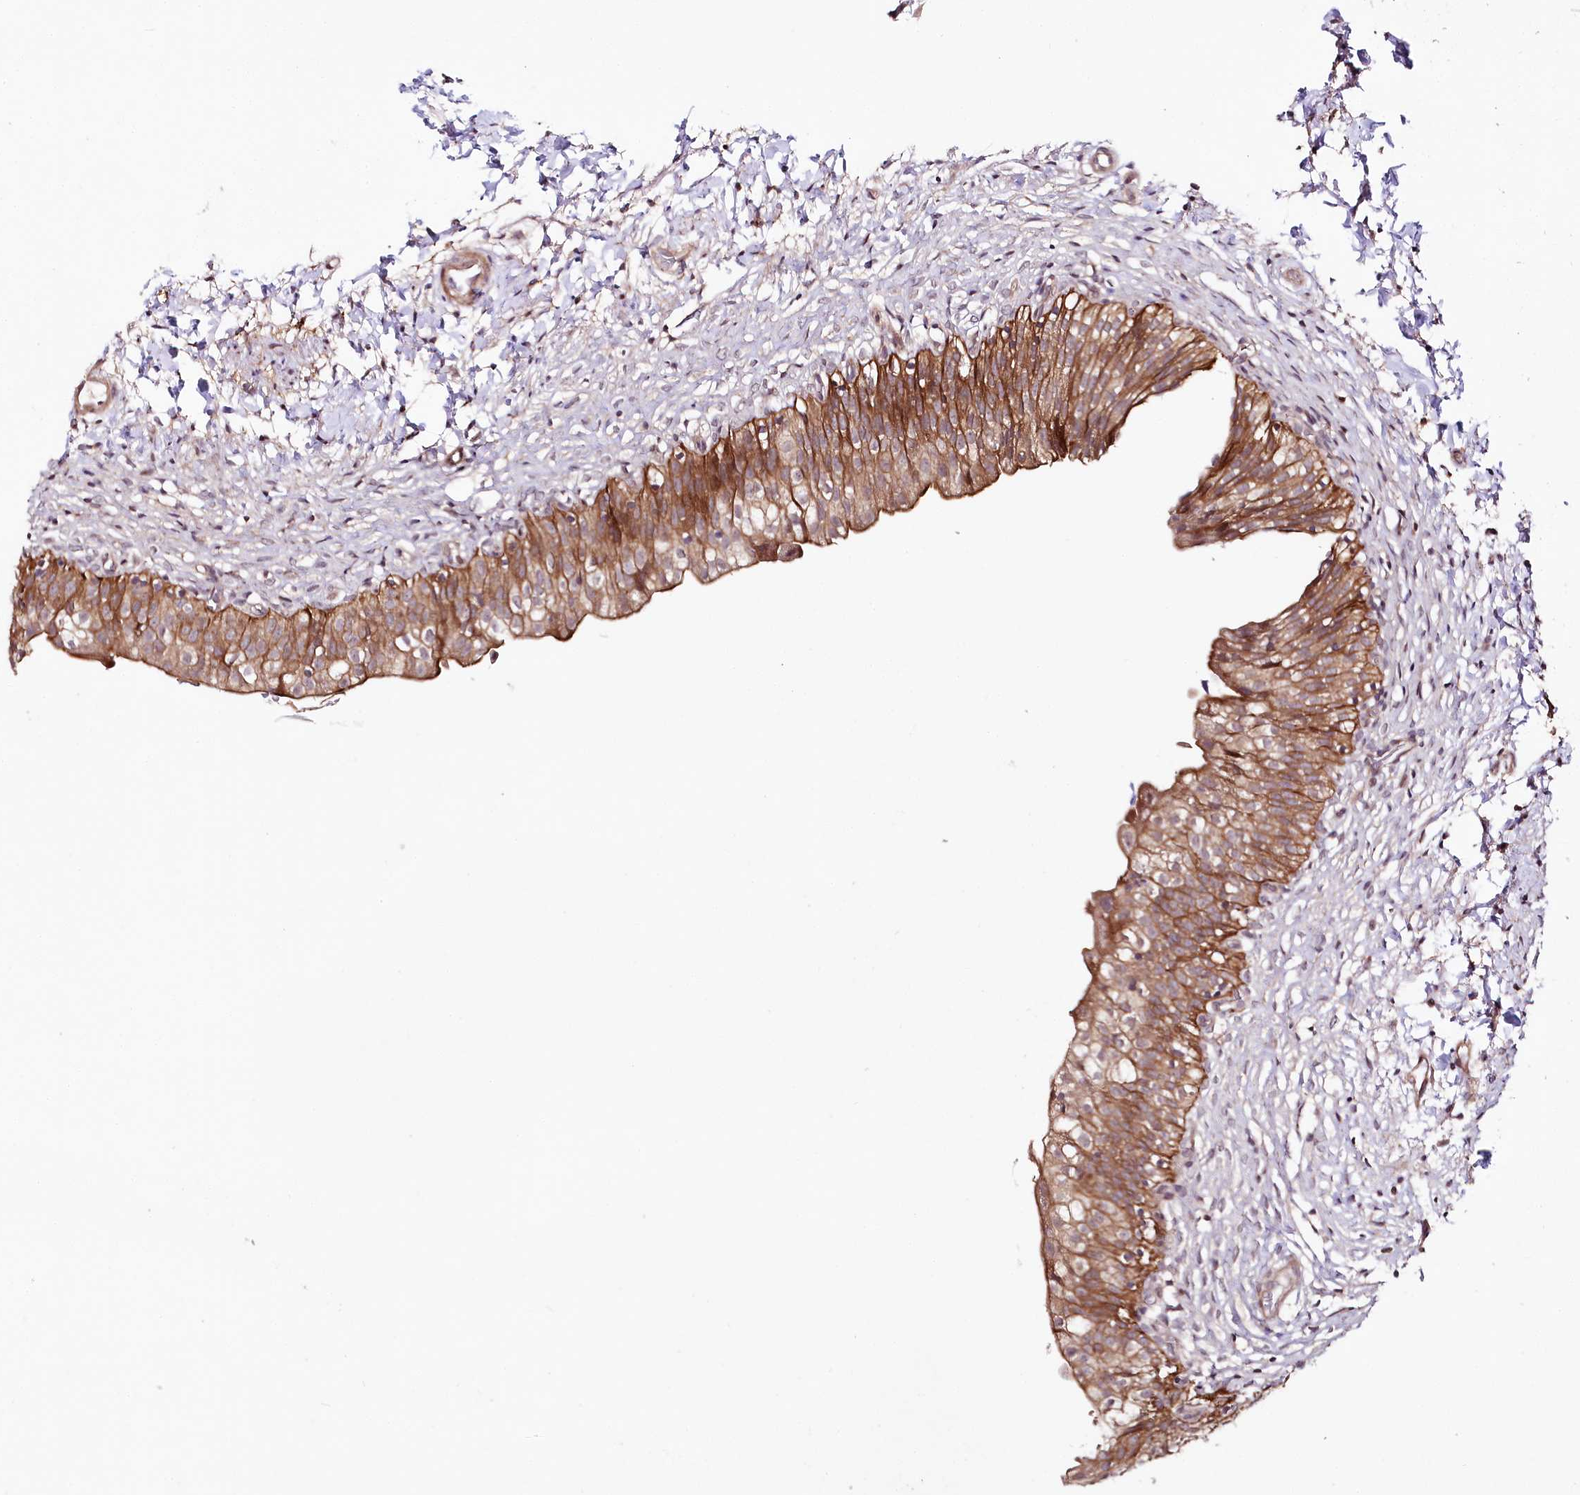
{"staining": {"intensity": "strong", "quantity": ">75%", "location": "cytoplasmic/membranous"}, "tissue": "urinary bladder", "cell_type": "Urothelial cells", "image_type": "normal", "snomed": [{"axis": "morphology", "description": "Normal tissue, NOS"}, {"axis": "topography", "description": "Urinary bladder"}], "caption": "Immunohistochemistry photomicrograph of benign urinary bladder: urinary bladder stained using IHC displays high levels of strong protein expression localized specifically in the cytoplasmic/membranous of urothelial cells, appearing as a cytoplasmic/membranous brown color.", "gene": "PHLDB1", "patient": {"sex": "male", "age": 55}}